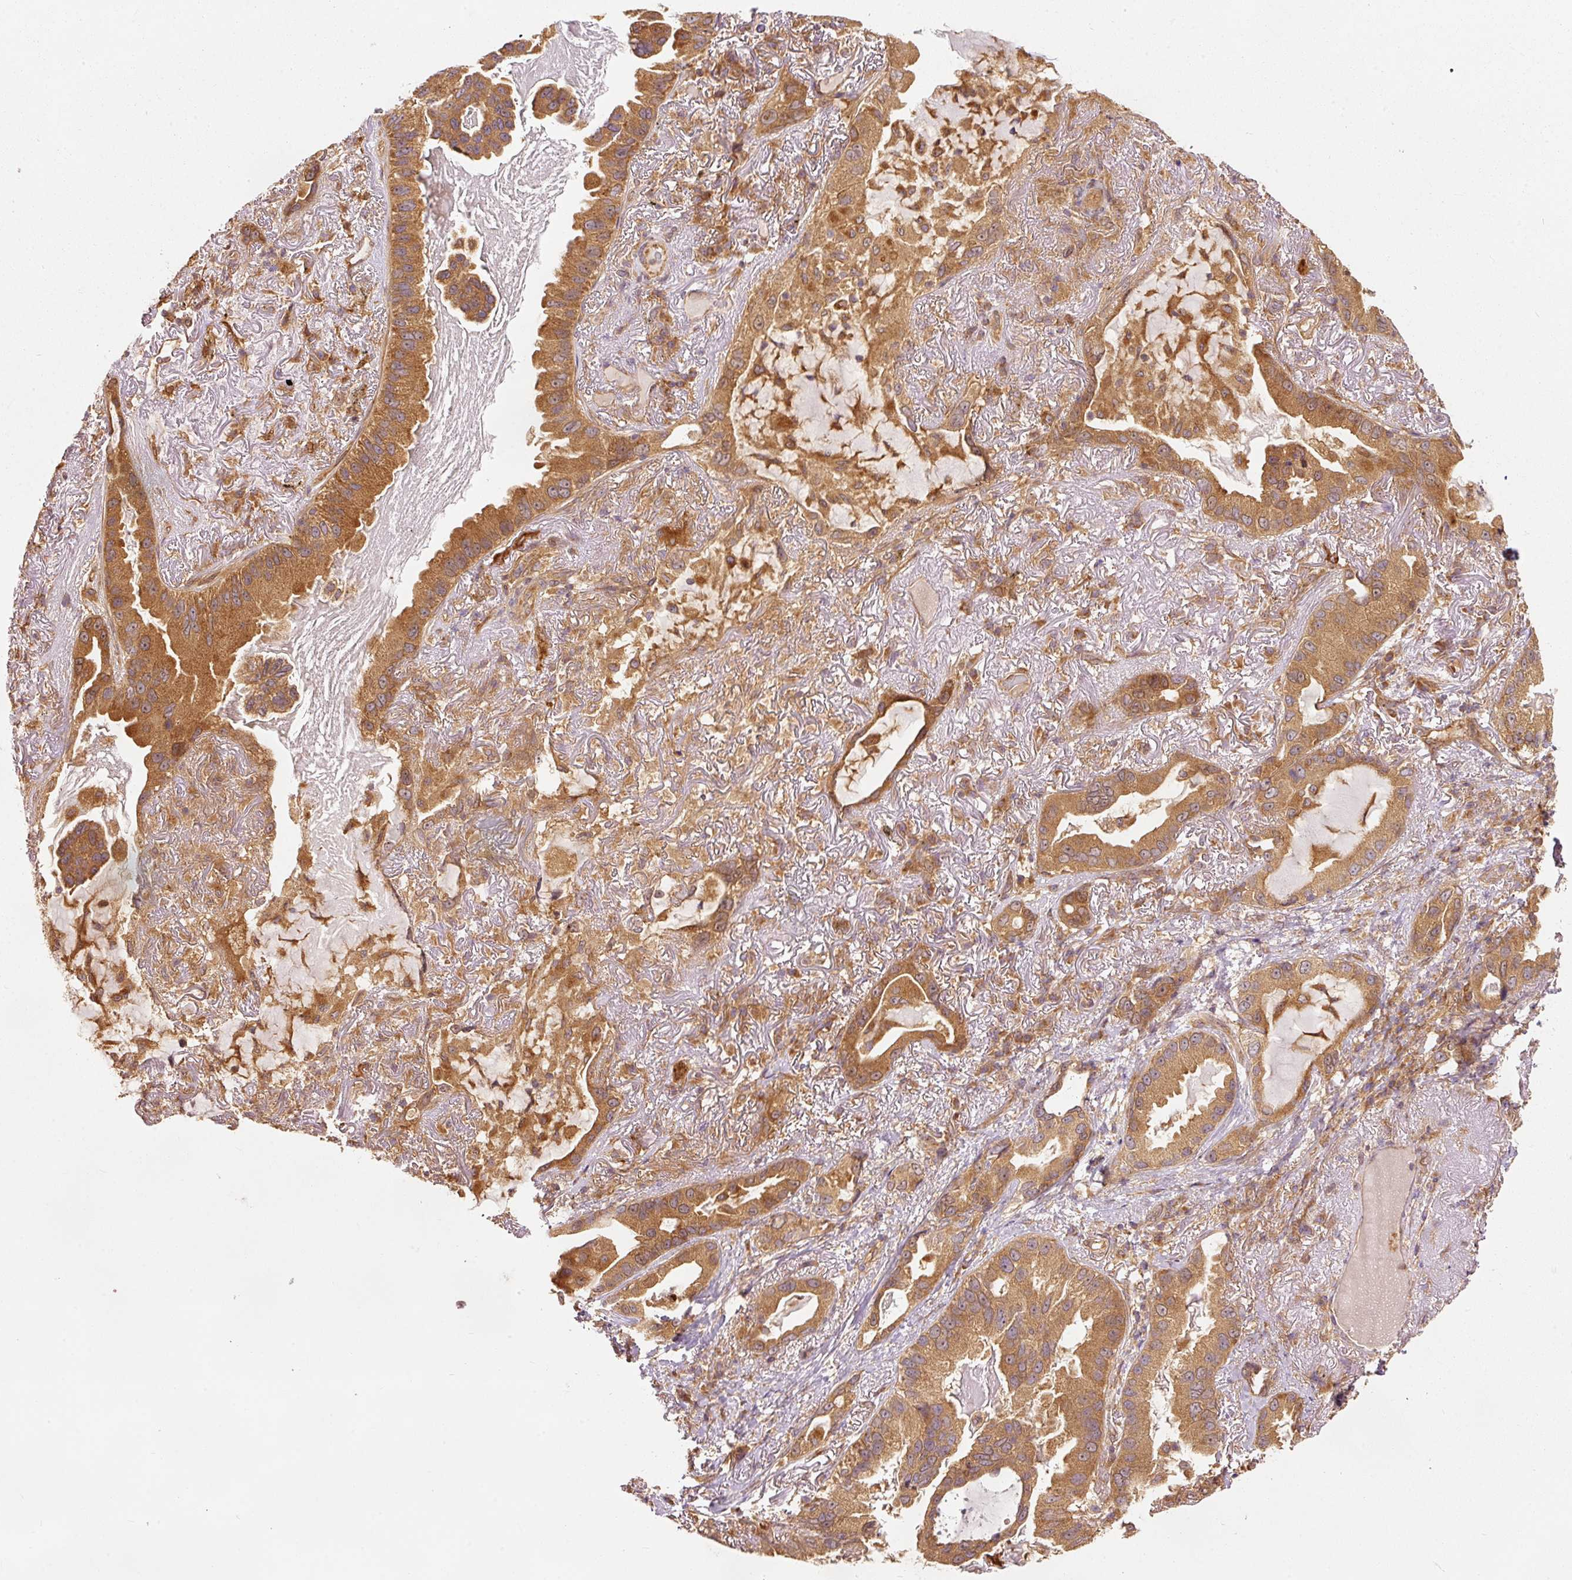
{"staining": {"intensity": "moderate", "quantity": ">75%", "location": "cytoplasmic/membranous"}, "tissue": "lung cancer", "cell_type": "Tumor cells", "image_type": "cancer", "snomed": [{"axis": "morphology", "description": "Adenocarcinoma, NOS"}, {"axis": "topography", "description": "Lung"}], "caption": "Protein analysis of adenocarcinoma (lung) tissue demonstrates moderate cytoplasmic/membranous staining in approximately >75% of tumor cells. (DAB IHC, brown staining for protein, blue staining for nuclei).", "gene": "EIF3B", "patient": {"sex": "female", "age": 69}}